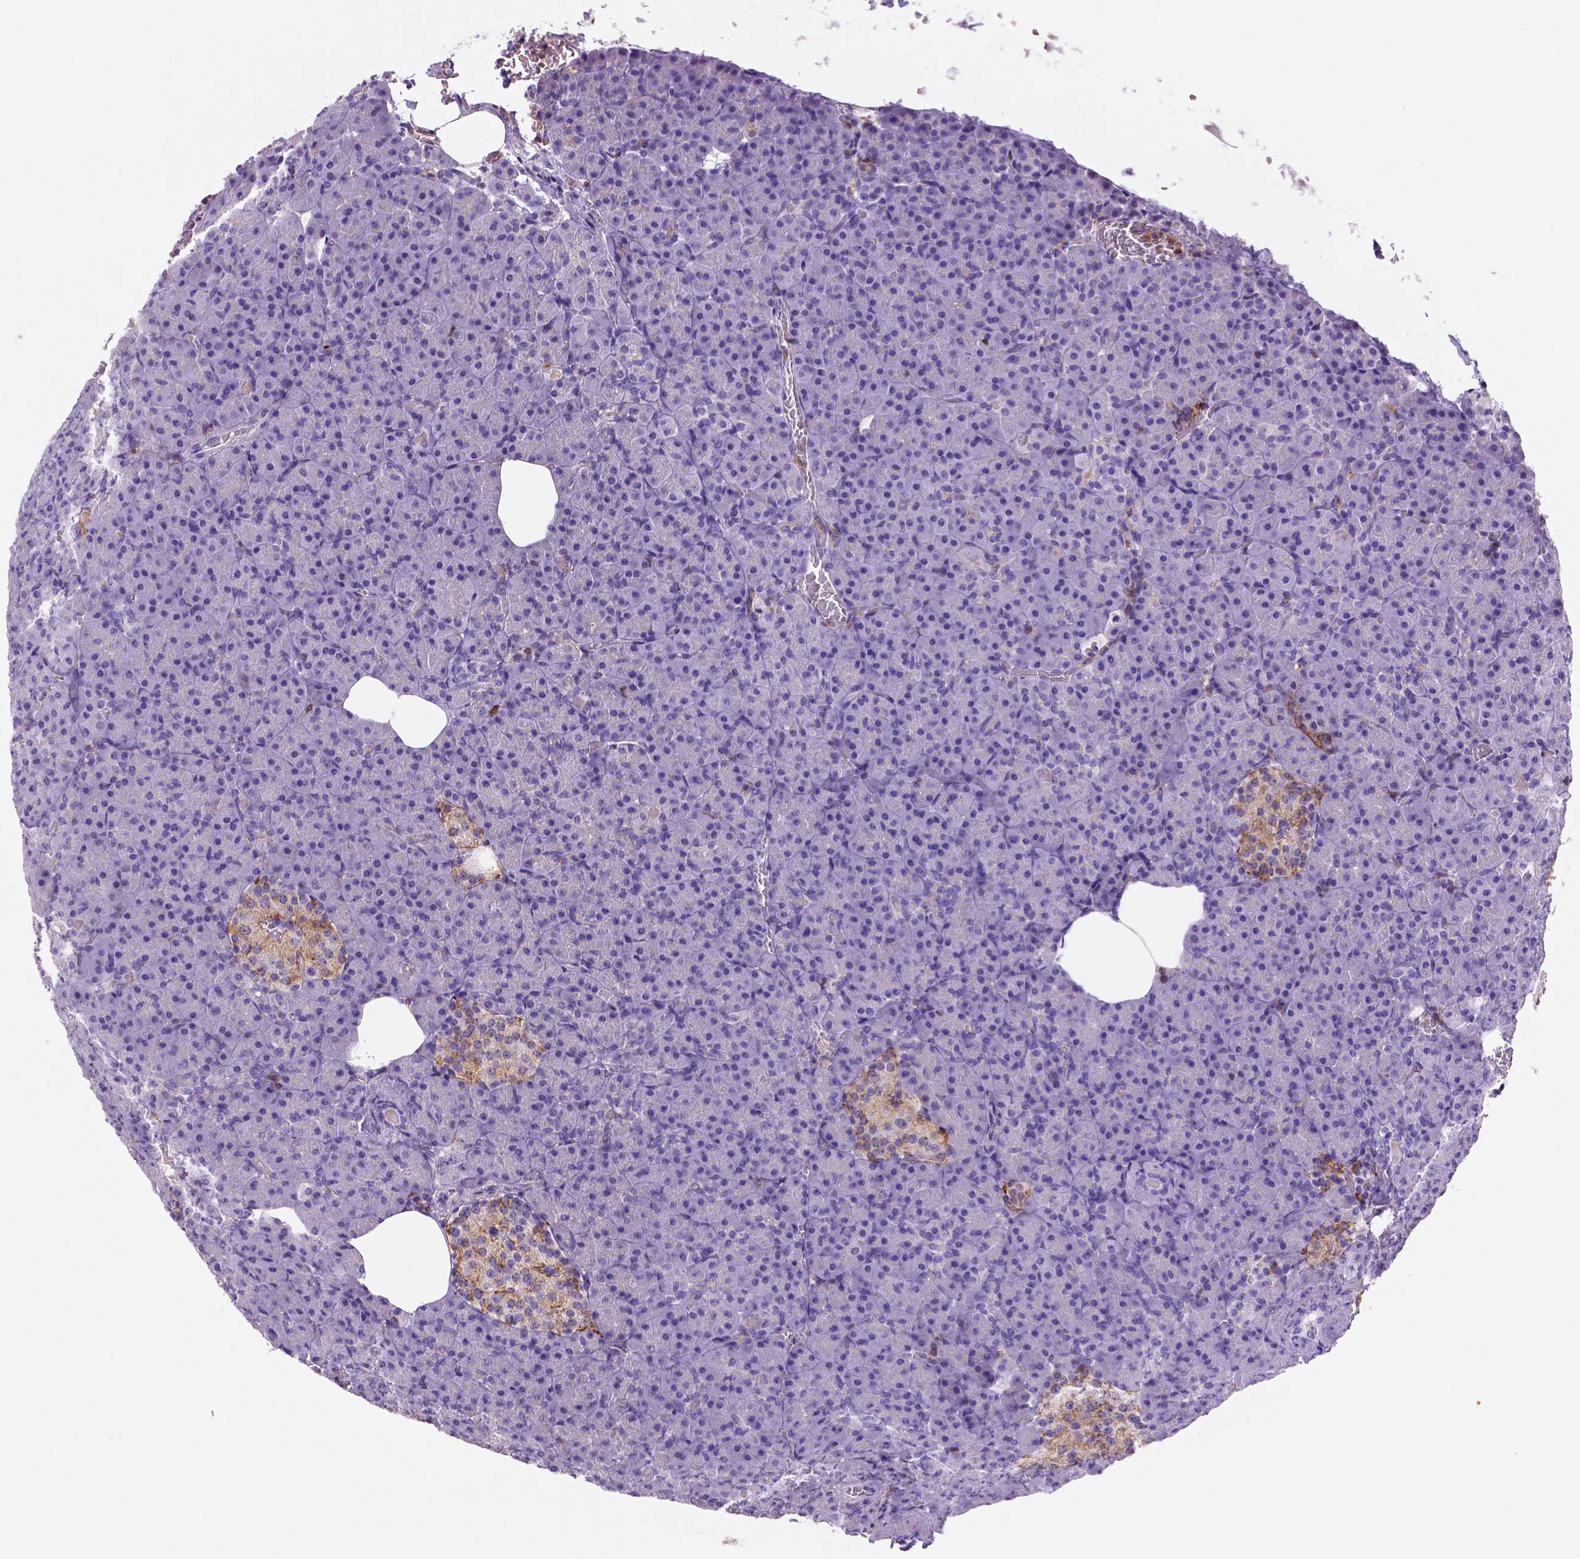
{"staining": {"intensity": "negative", "quantity": "none", "location": "none"}, "tissue": "pancreas", "cell_type": "Exocrine glandular cells", "image_type": "normal", "snomed": [{"axis": "morphology", "description": "Normal tissue, NOS"}, {"axis": "topography", "description": "Pancreas"}], "caption": "Immunohistochemistry of unremarkable human pancreas shows no expression in exocrine glandular cells.", "gene": "INPP5D", "patient": {"sex": "female", "age": 74}}